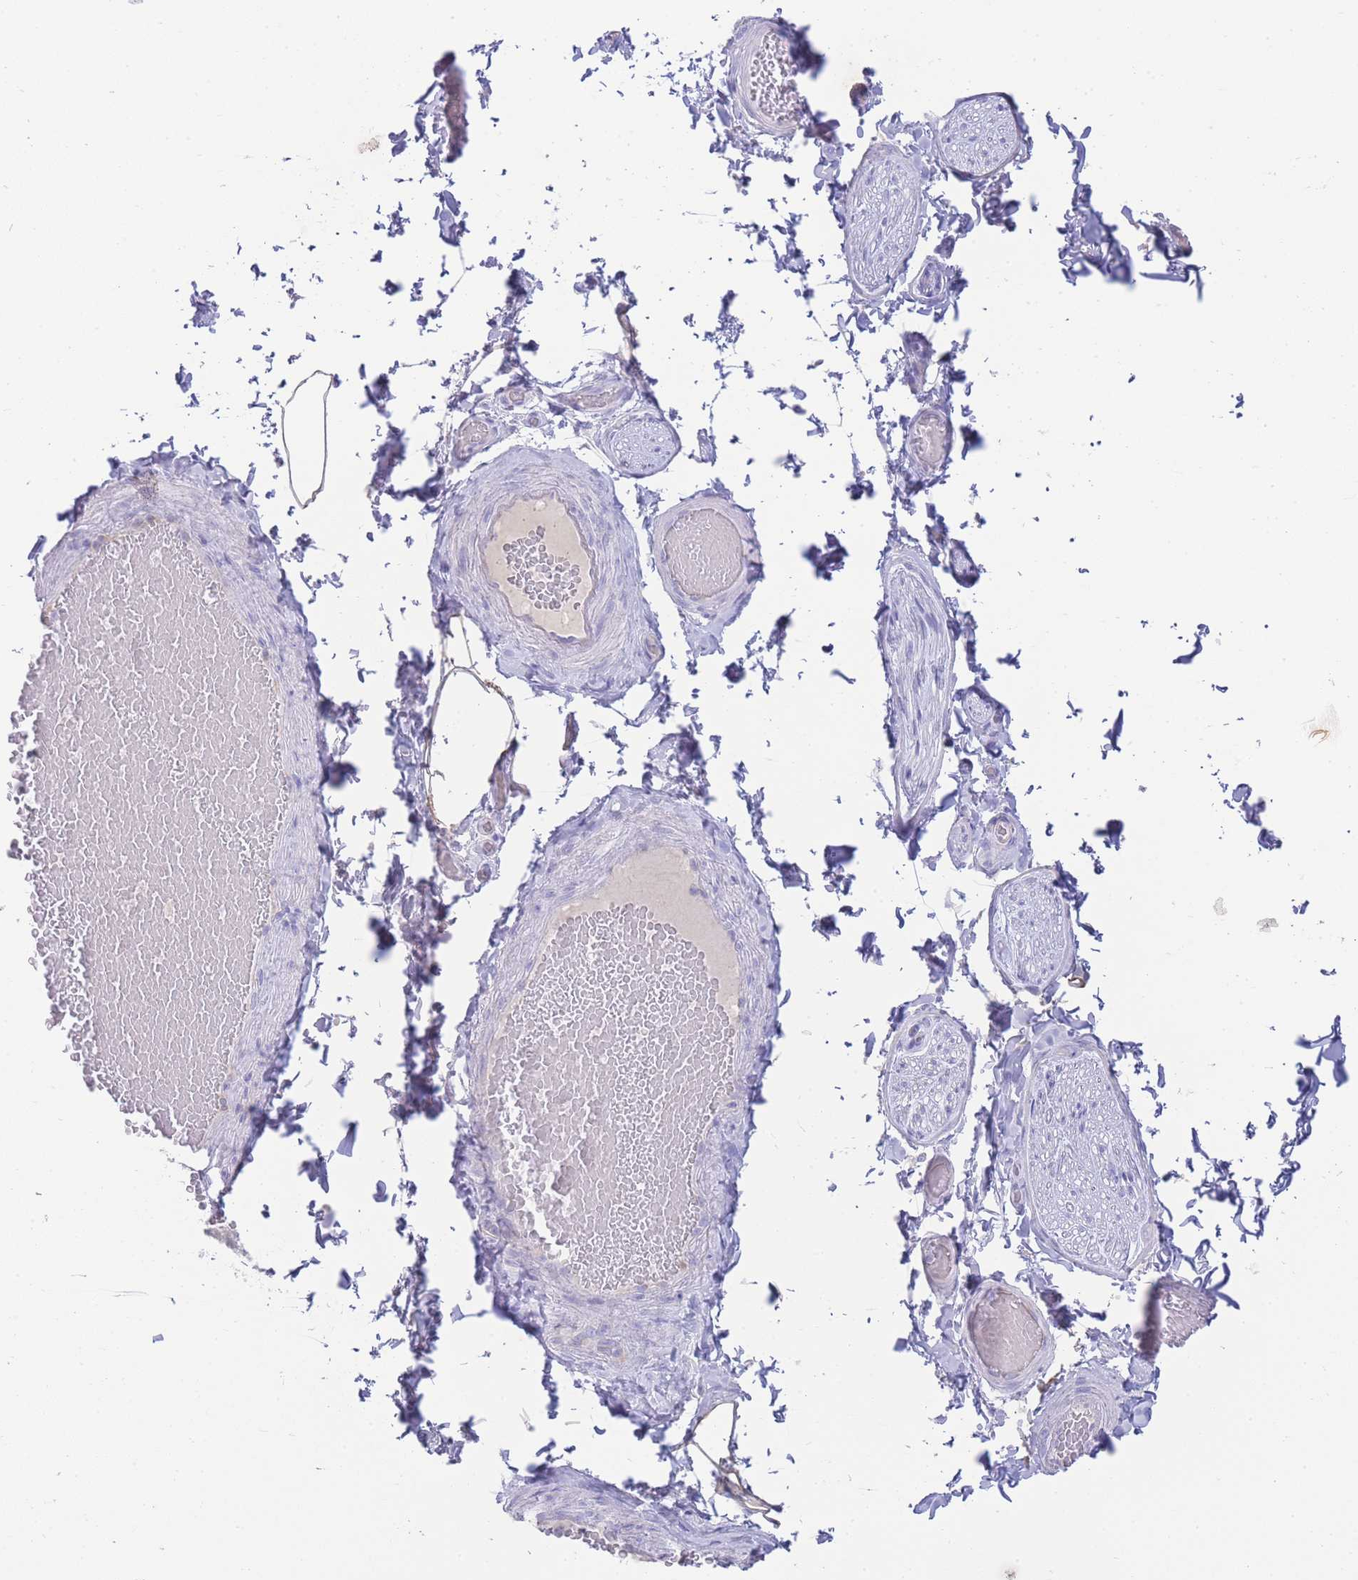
{"staining": {"intensity": "negative", "quantity": "none", "location": "none"}, "tissue": "adipose tissue", "cell_type": "Adipocytes", "image_type": "normal", "snomed": [{"axis": "morphology", "description": "Normal tissue, NOS"}, {"axis": "topography", "description": "Soft tissue"}, {"axis": "topography", "description": "Vascular tissue"}, {"axis": "topography", "description": "Peripheral nerve tissue"}], "caption": "Immunohistochemistry of unremarkable adipose tissue exhibits no positivity in adipocytes.", "gene": "LRRC37A2", "patient": {"sex": "male", "age": 32}}